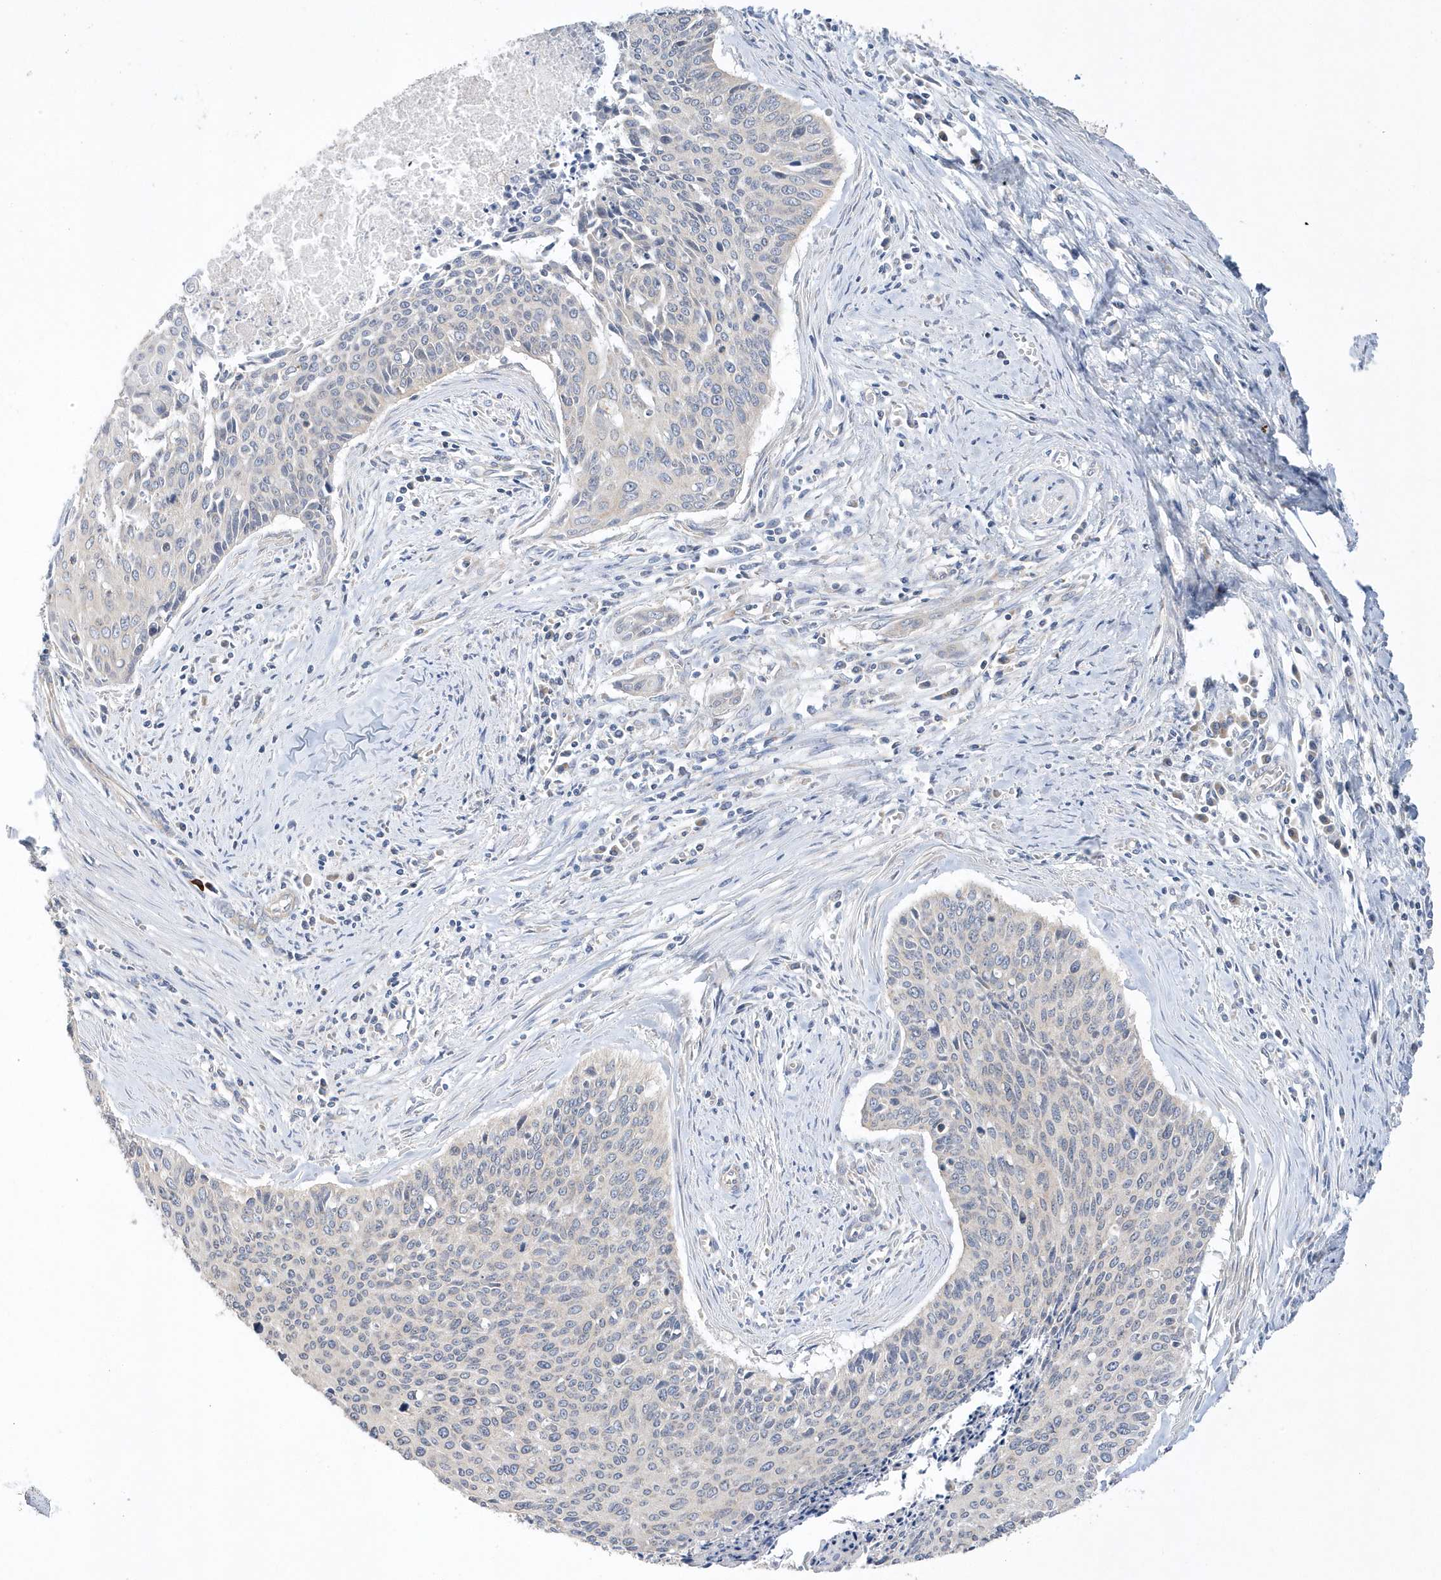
{"staining": {"intensity": "moderate", "quantity": "<25%", "location": "cytoplasmic/membranous"}, "tissue": "cervical cancer", "cell_type": "Tumor cells", "image_type": "cancer", "snomed": [{"axis": "morphology", "description": "Squamous cell carcinoma, NOS"}, {"axis": "topography", "description": "Cervix"}], "caption": "Immunohistochemistry (IHC) of human cervical squamous cell carcinoma displays low levels of moderate cytoplasmic/membranous staining in approximately <25% of tumor cells.", "gene": "SPATA5", "patient": {"sex": "female", "age": 55}}